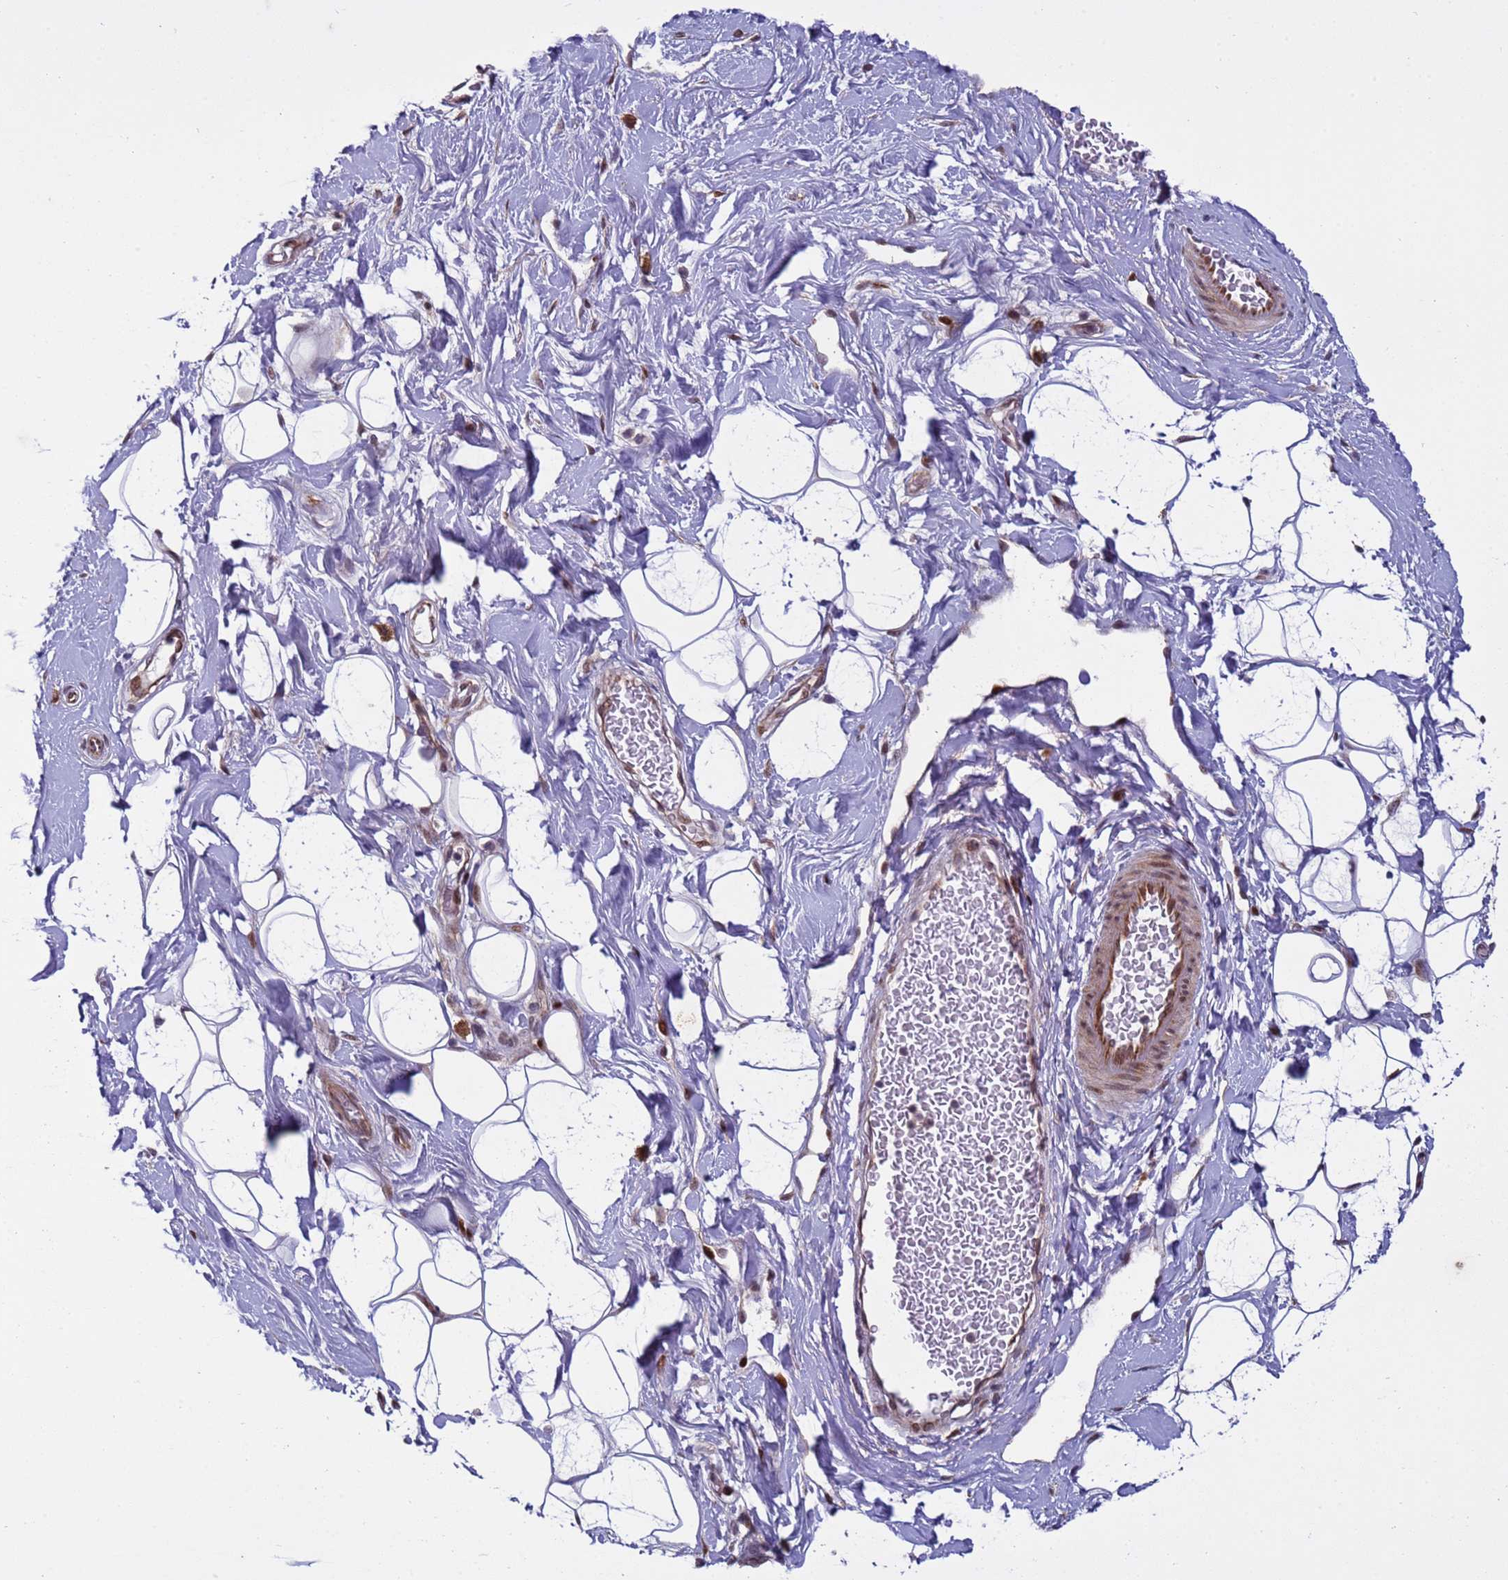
{"staining": {"intensity": "negative", "quantity": "none", "location": "none"}, "tissue": "adipose tissue", "cell_type": "Adipocytes", "image_type": "normal", "snomed": [{"axis": "morphology", "description": "Normal tissue, NOS"}, {"axis": "topography", "description": "Breast"}], "caption": "Protein analysis of unremarkable adipose tissue displays no significant positivity in adipocytes. Nuclei are stained in blue.", "gene": "SHC3", "patient": {"sex": "female", "age": 26}}